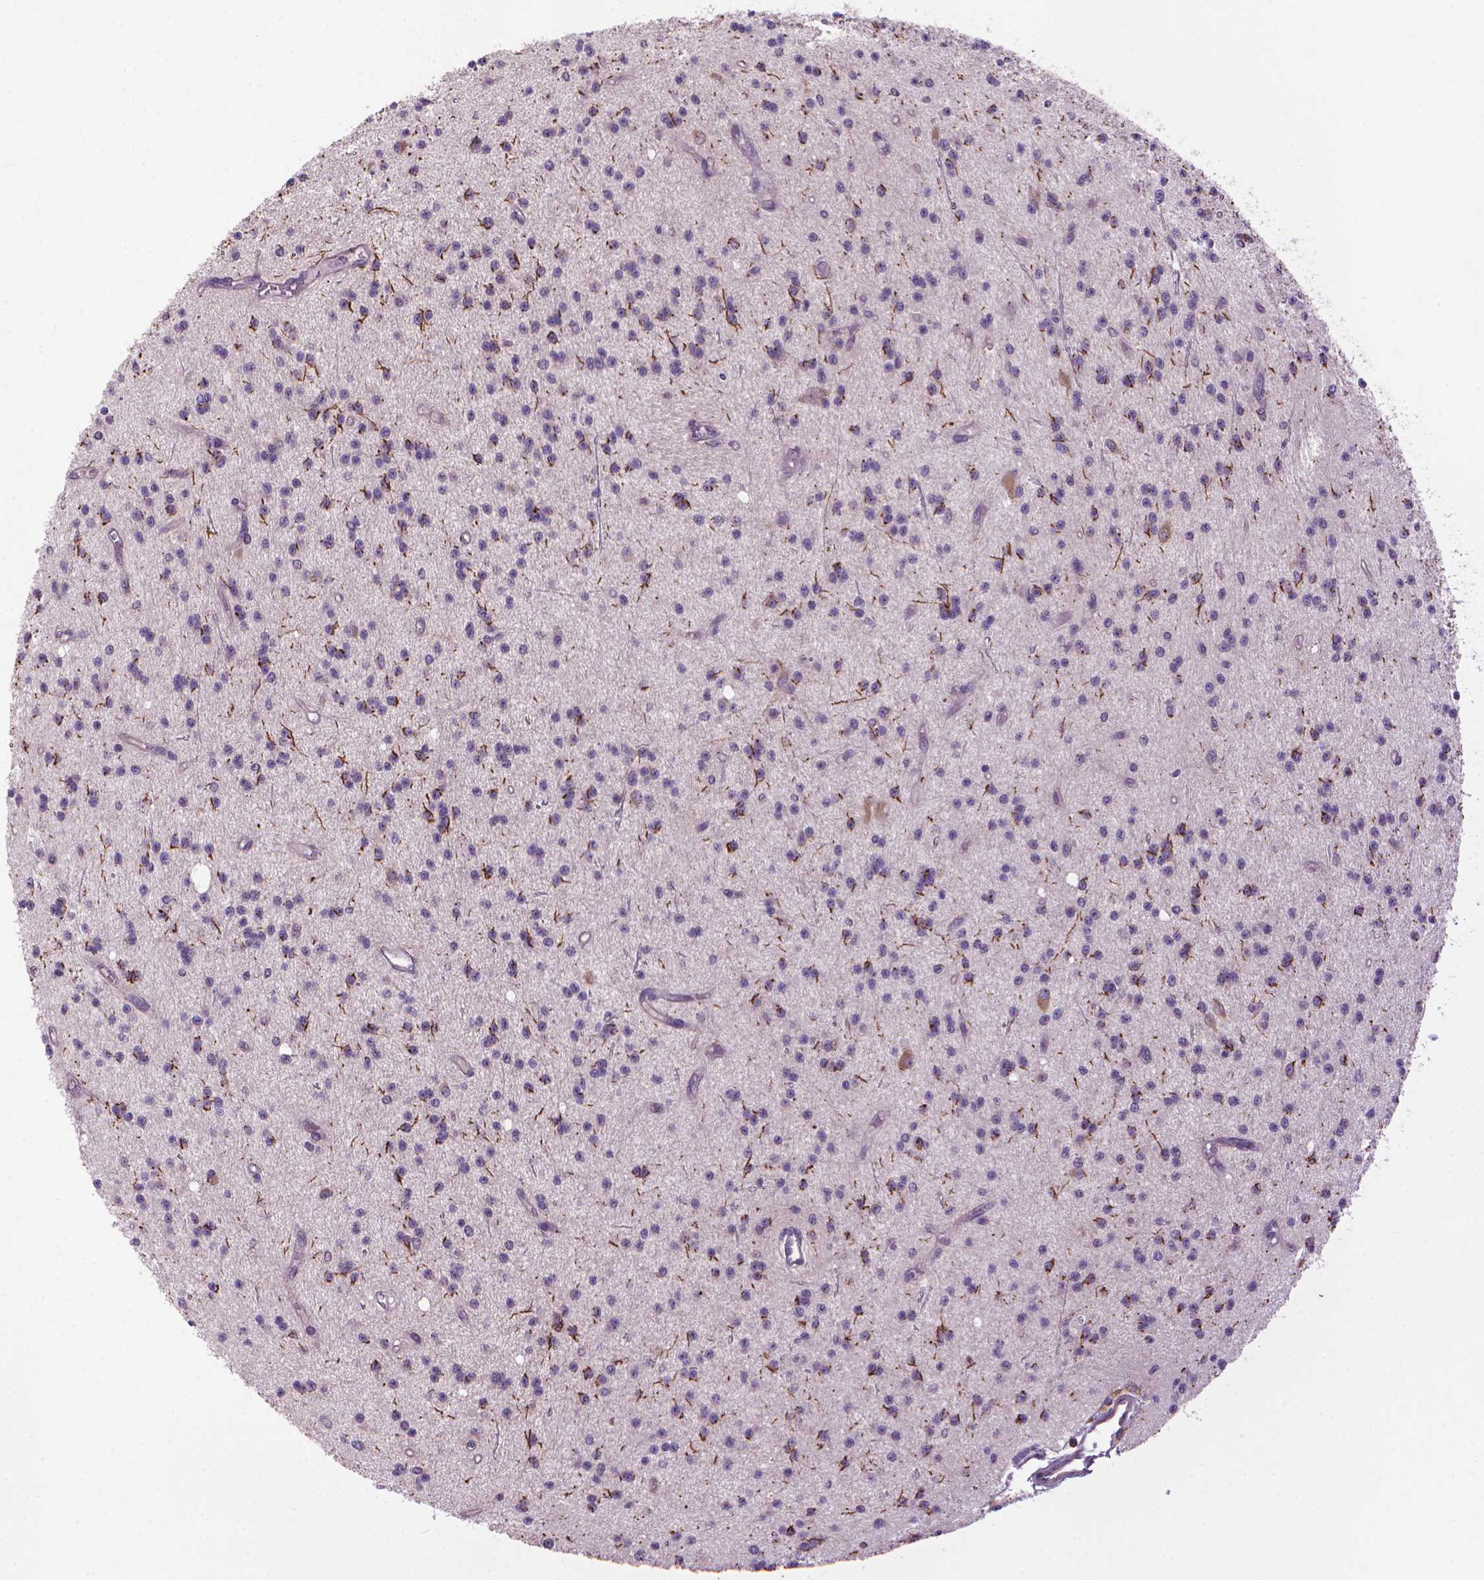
{"staining": {"intensity": "negative", "quantity": "none", "location": "none"}, "tissue": "glioma", "cell_type": "Tumor cells", "image_type": "cancer", "snomed": [{"axis": "morphology", "description": "Glioma, malignant, Low grade"}, {"axis": "topography", "description": "Brain"}], "caption": "The photomicrograph reveals no staining of tumor cells in malignant glioma (low-grade).", "gene": "MYH14", "patient": {"sex": "male", "age": 27}}